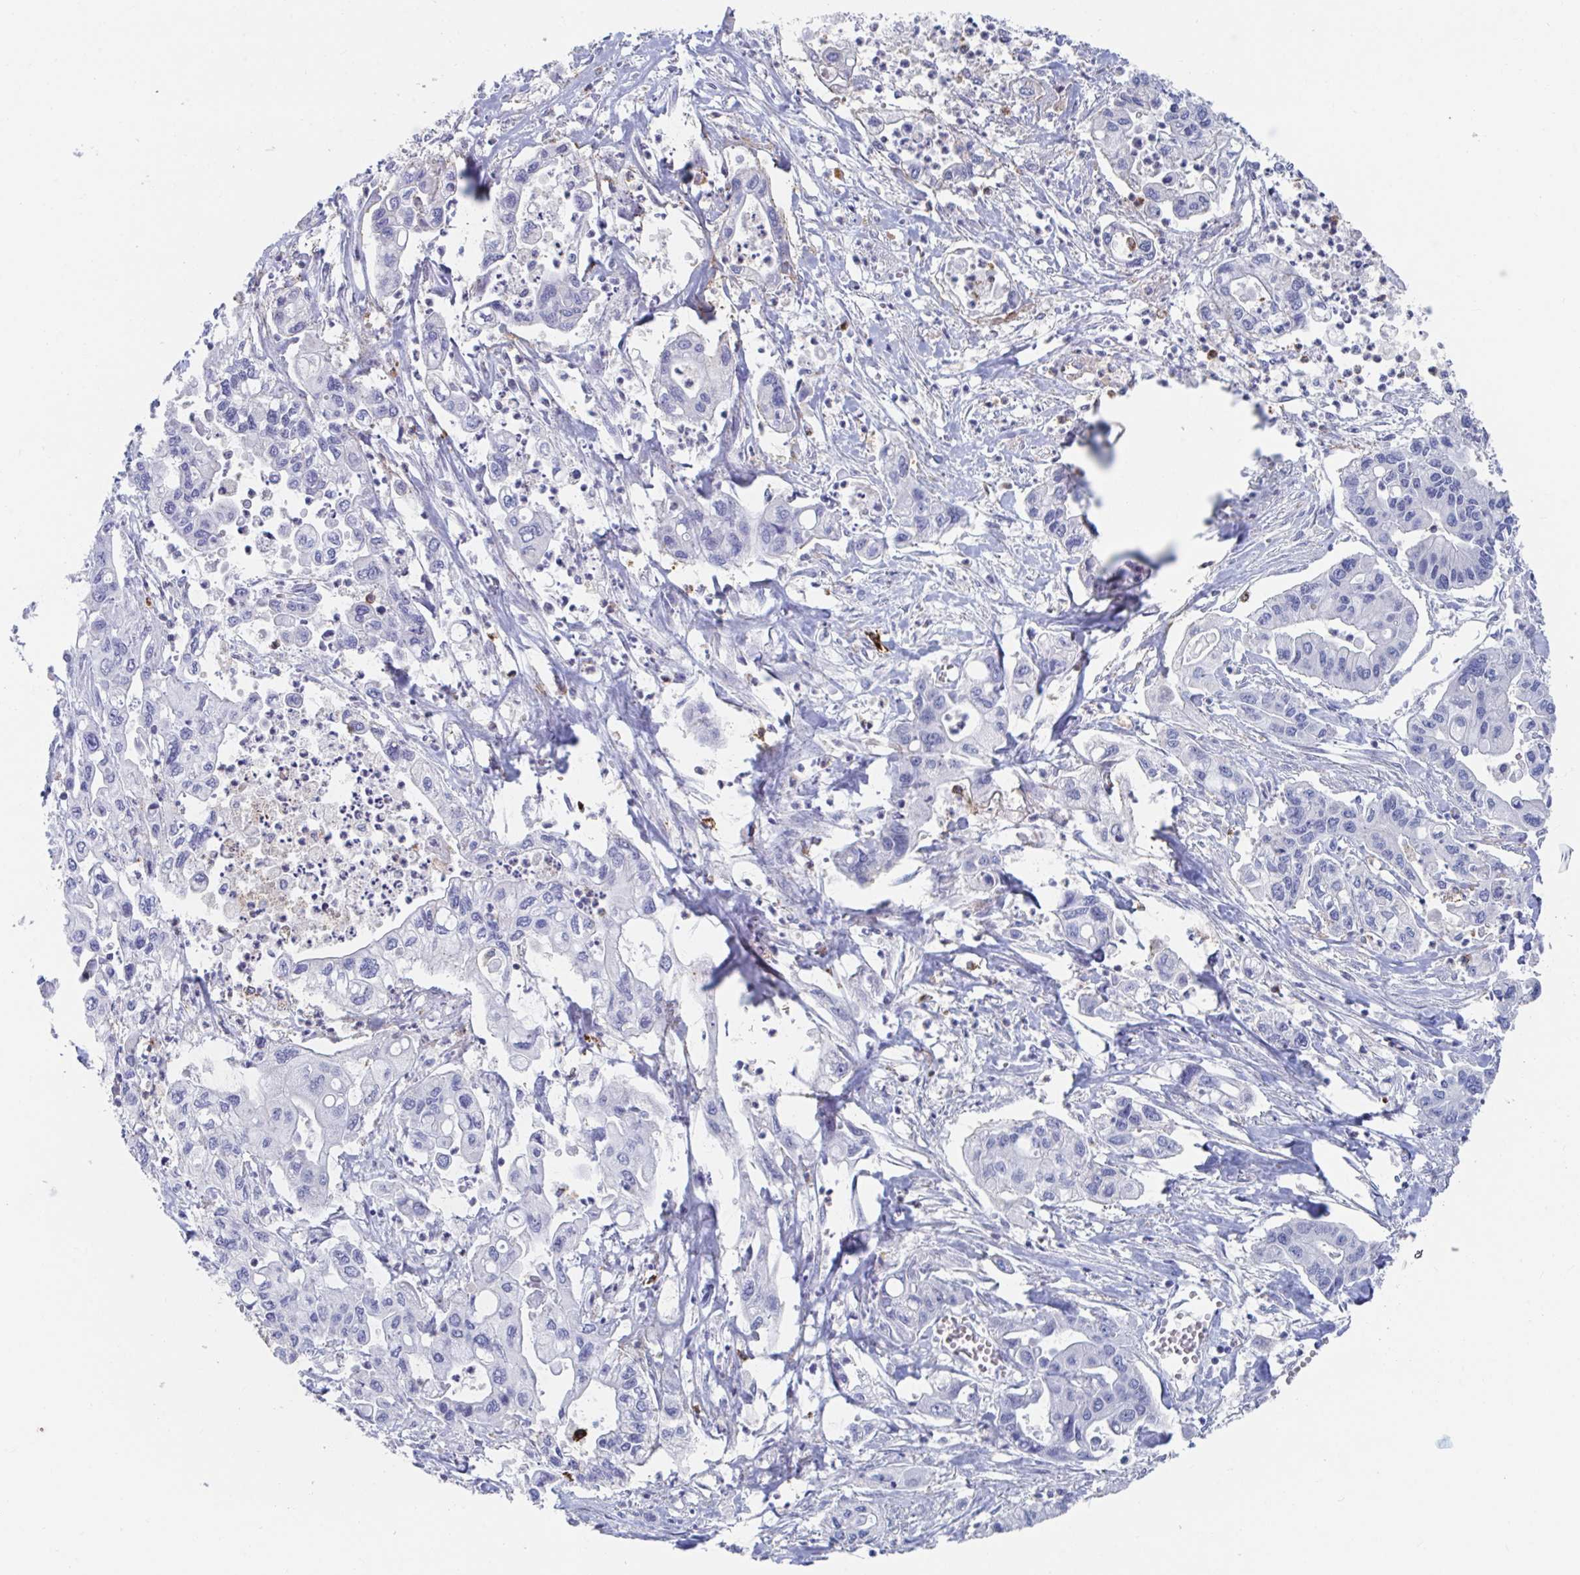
{"staining": {"intensity": "negative", "quantity": "none", "location": "none"}, "tissue": "pancreatic cancer", "cell_type": "Tumor cells", "image_type": "cancer", "snomed": [{"axis": "morphology", "description": "Adenocarcinoma, NOS"}, {"axis": "topography", "description": "Pancreas"}], "caption": "This is an IHC histopathology image of pancreatic cancer. There is no expression in tumor cells.", "gene": "KCNK5", "patient": {"sex": "male", "age": 62}}